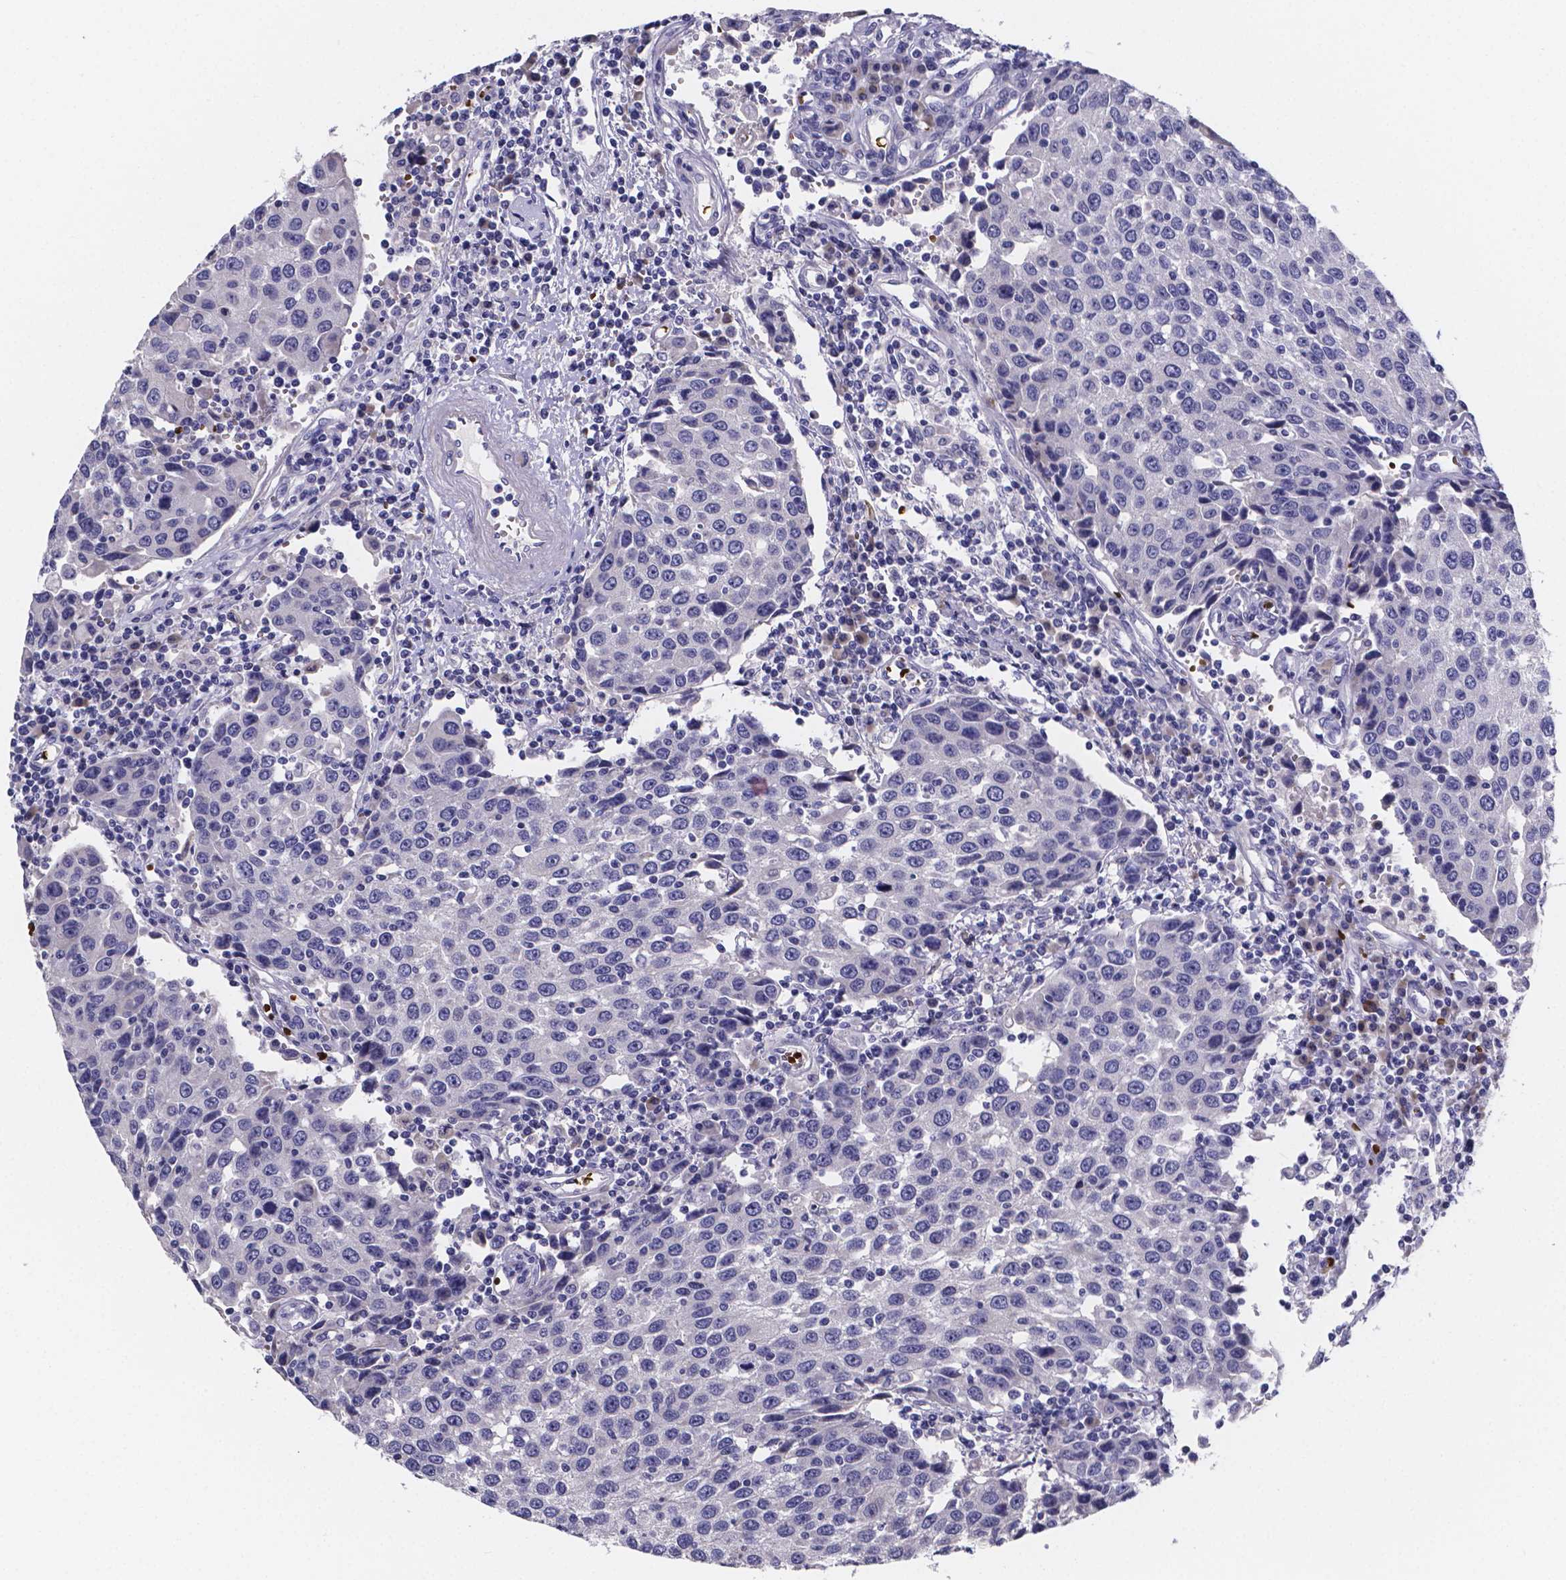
{"staining": {"intensity": "negative", "quantity": "none", "location": "none"}, "tissue": "urothelial cancer", "cell_type": "Tumor cells", "image_type": "cancer", "snomed": [{"axis": "morphology", "description": "Urothelial carcinoma, High grade"}, {"axis": "topography", "description": "Urinary bladder"}], "caption": "Immunohistochemical staining of human urothelial cancer shows no significant expression in tumor cells.", "gene": "GABRA3", "patient": {"sex": "female", "age": 85}}